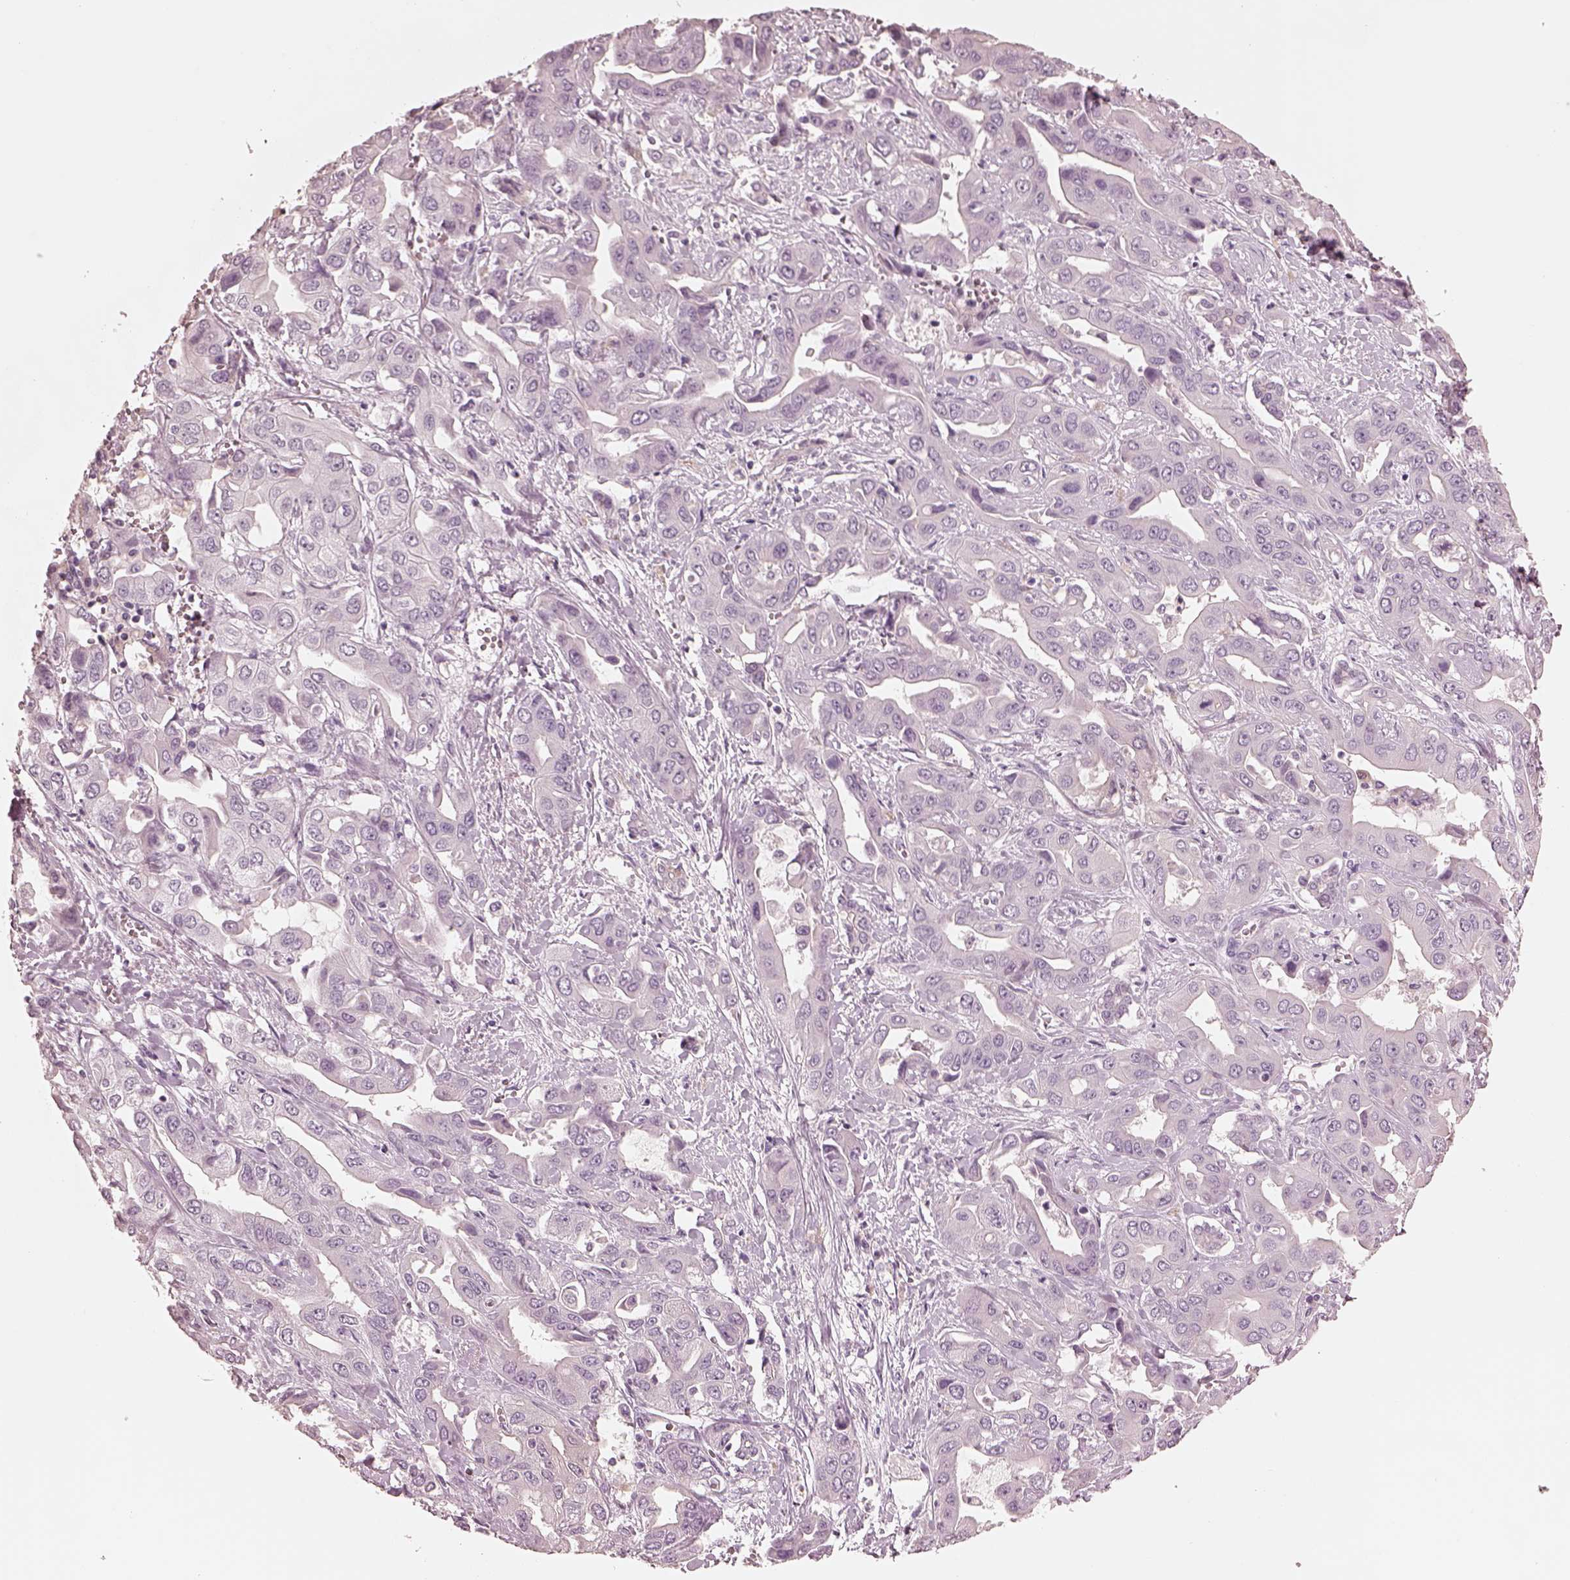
{"staining": {"intensity": "negative", "quantity": "none", "location": "none"}, "tissue": "liver cancer", "cell_type": "Tumor cells", "image_type": "cancer", "snomed": [{"axis": "morphology", "description": "Cholangiocarcinoma"}, {"axis": "topography", "description": "Liver"}], "caption": "Immunohistochemistry micrograph of liver cancer (cholangiocarcinoma) stained for a protein (brown), which displays no expression in tumor cells.", "gene": "OPTC", "patient": {"sex": "female", "age": 52}}